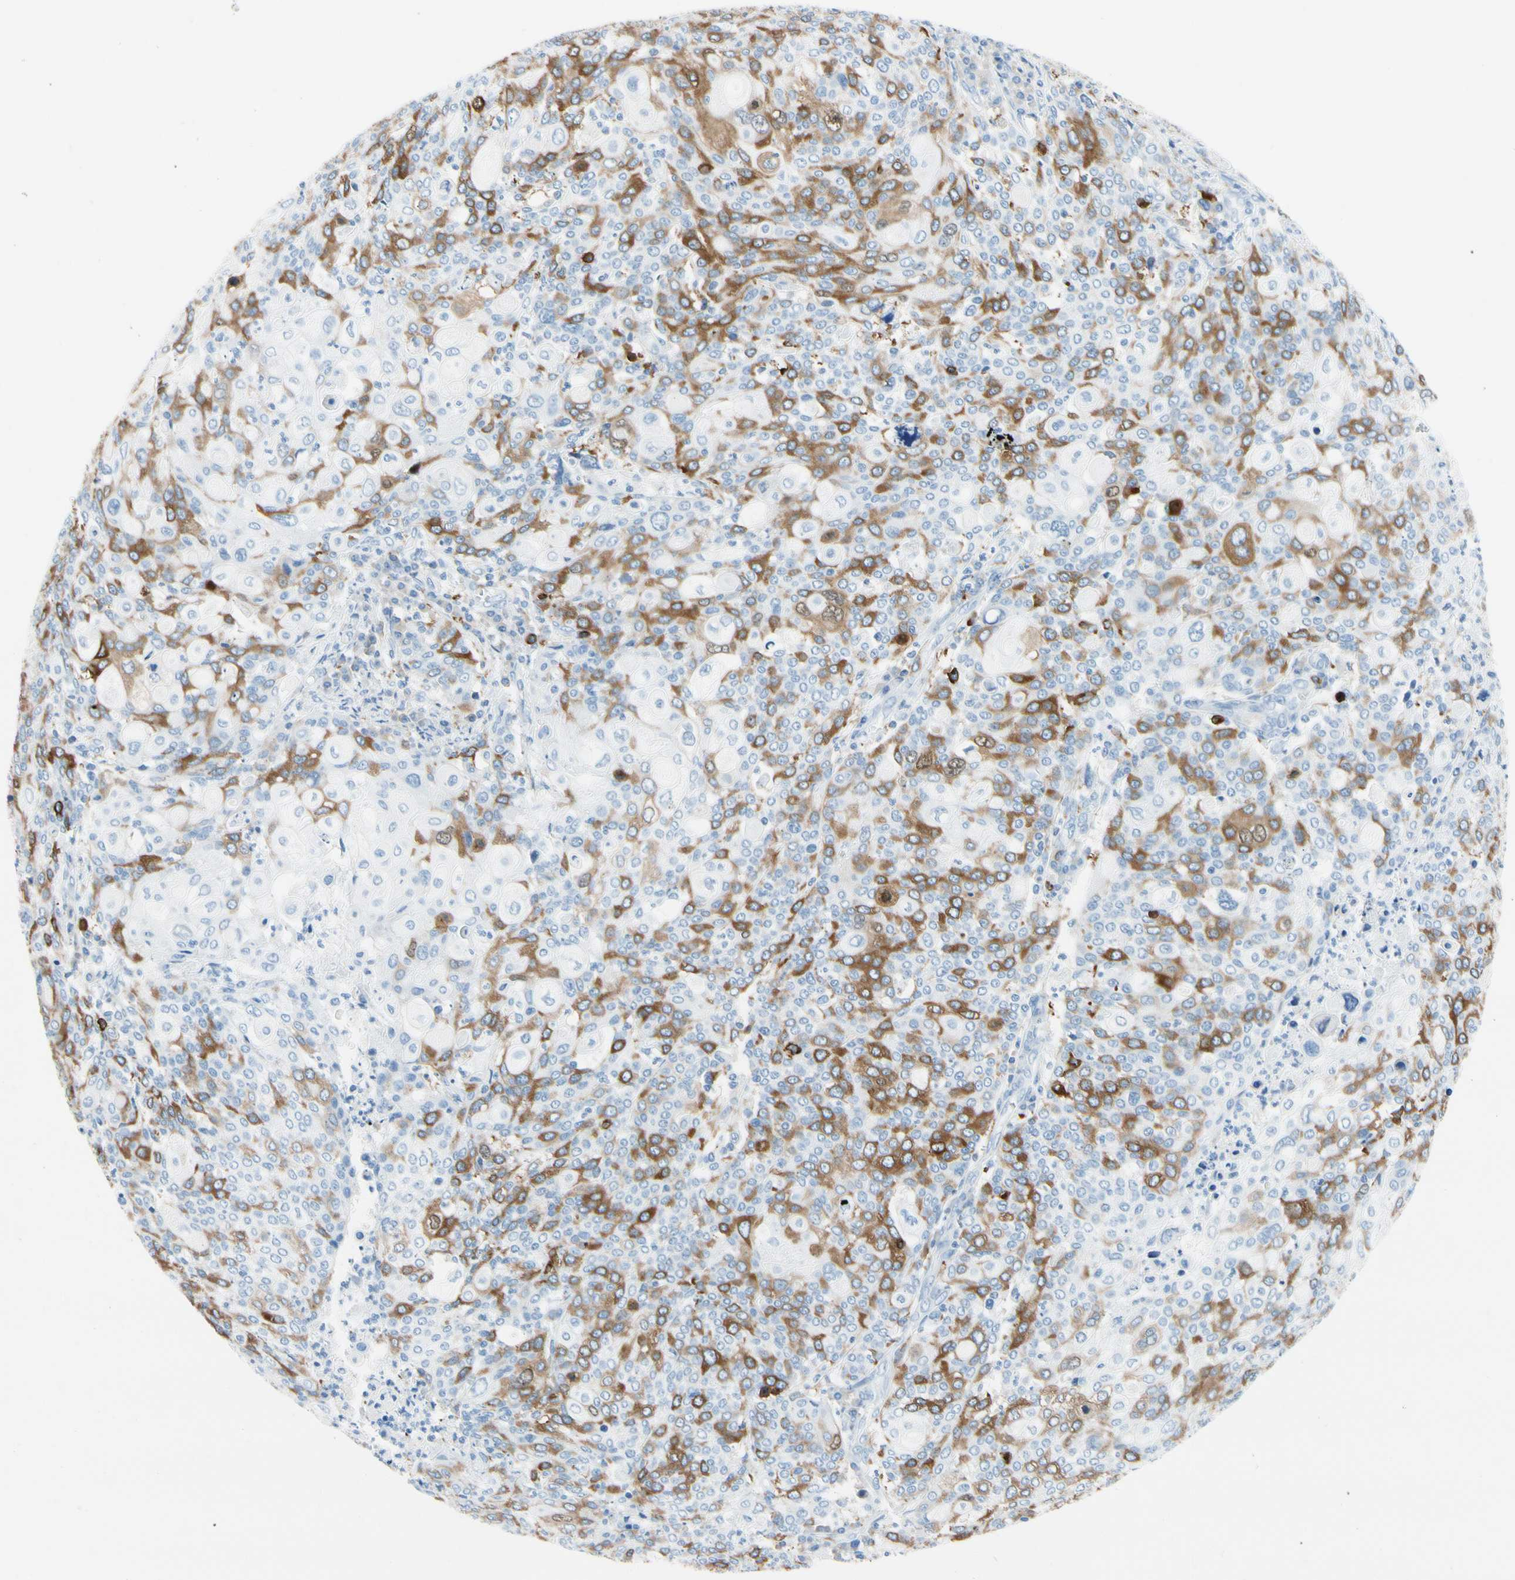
{"staining": {"intensity": "moderate", "quantity": ">75%", "location": "cytoplasmic/membranous"}, "tissue": "cervical cancer", "cell_type": "Tumor cells", "image_type": "cancer", "snomed": [{"axis": "morphology", "description": "Squamous cell carcinoma, NOS"}, {"axis": "topography", "description": "Cervix"}], "caption": "The photomicrograph exhibits immunohistochemical staining of cervical cancer (squamous cell carcinoma). There is moderate cytoplasmic/membranous staining is appreciated in approximately >75% of tumor cells. The protein is shown in brown color, while the nuclei are stained blue.", "gene": "TACC3", "patient": {"sex": "female", "age": 40}}